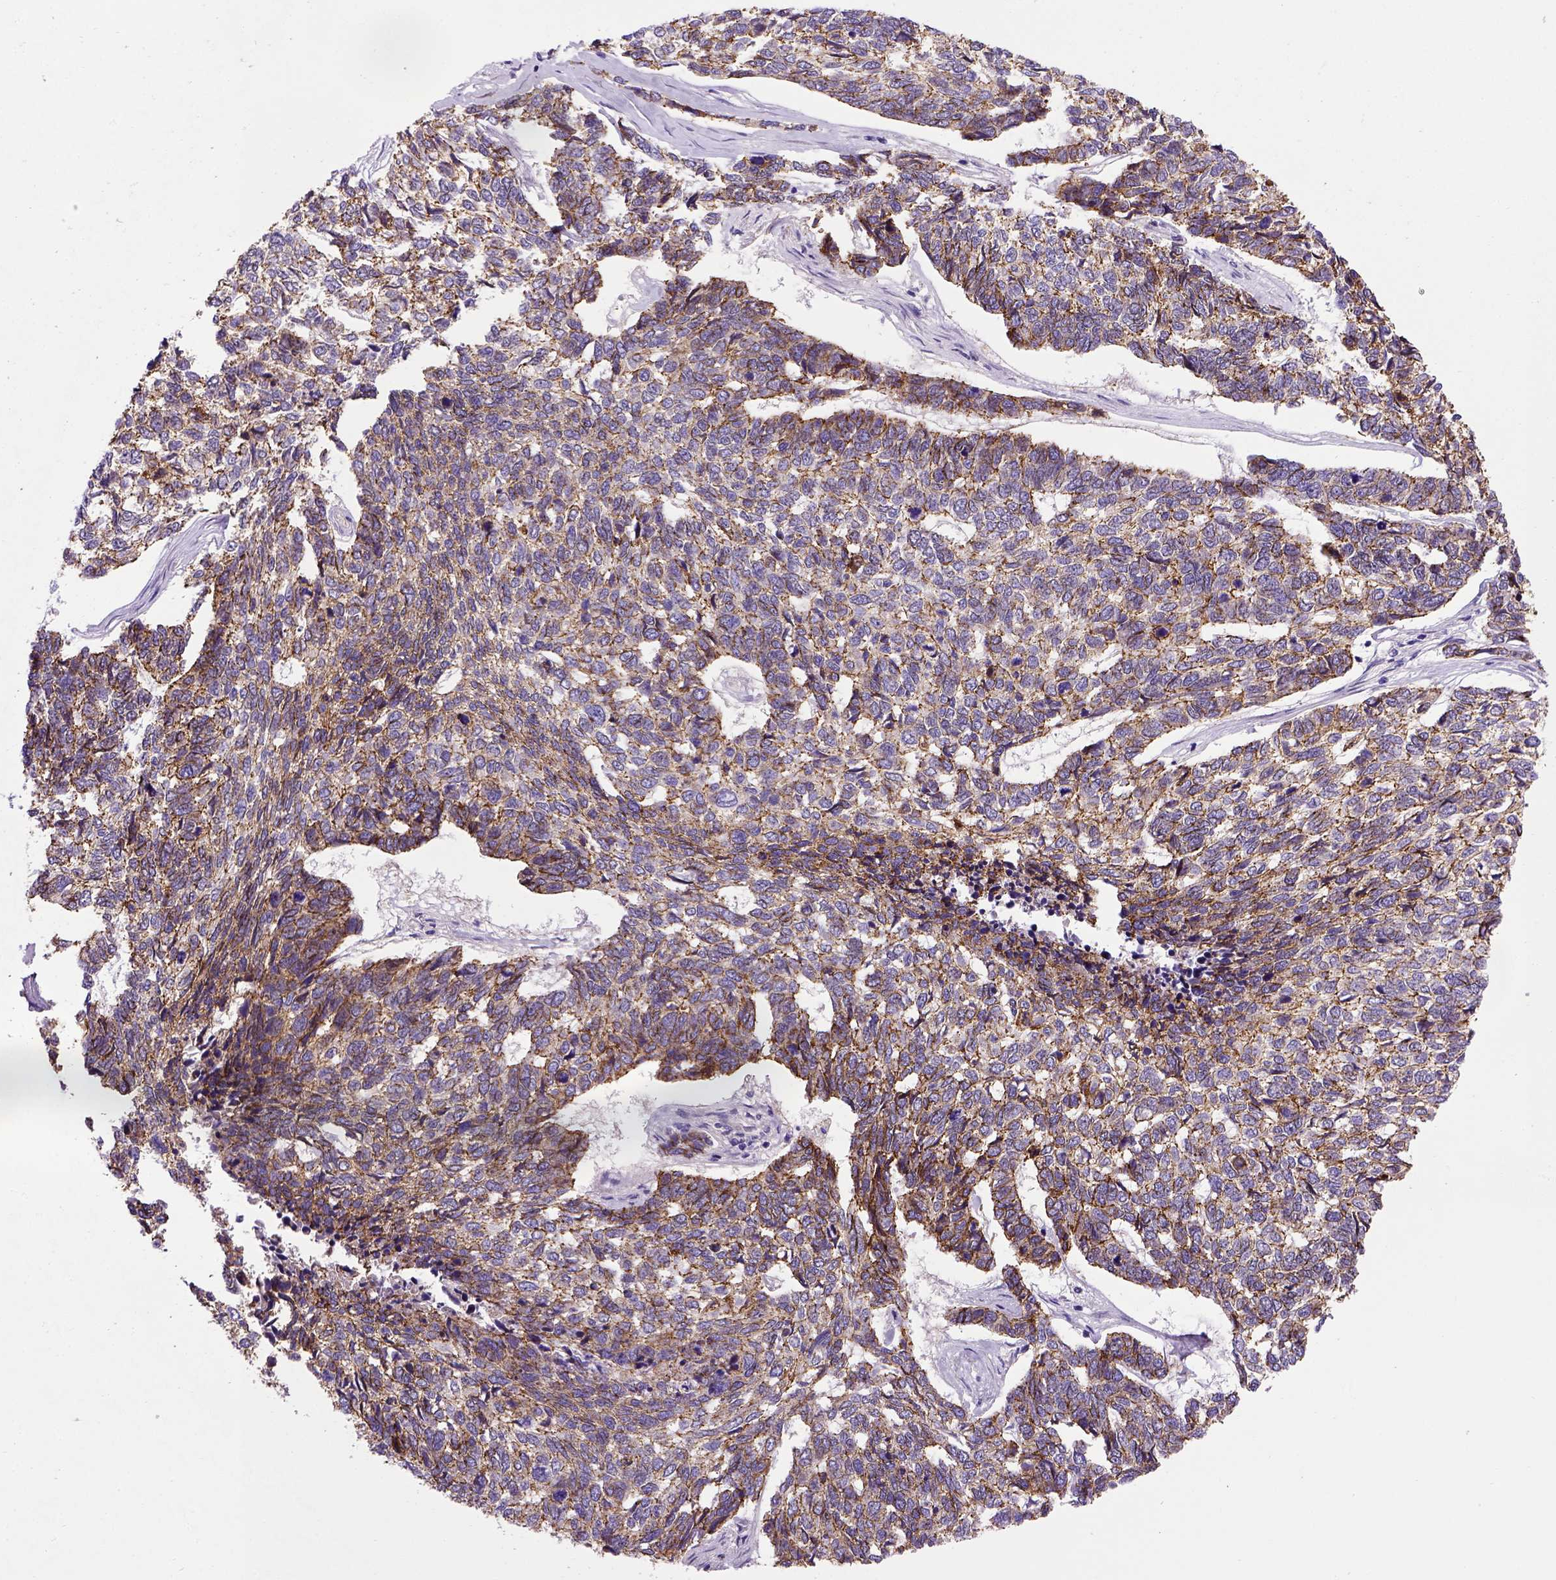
{"staining": {"intensity": "moderate", "quantity": ">75%", "location": "cytoplasmic/membranous"}, "tissue": "skin cancer", "cell_type": "Tumor cells", "image_type": "cancer", "snomed": [{"axis": "morphology", "description": "Basal cell carcinoma"}, {"axis": "topography", "description": "Skin"}], "caption": "The photomicrograph demonstrates immunohistochemical staining of skin basal cell carcinoma. There is moderate cytoplasmic/membranous expression is identified in about >75% of tumor cells.", "gene": "CDH1", "patient": {"sex": "female", "age": 65}}